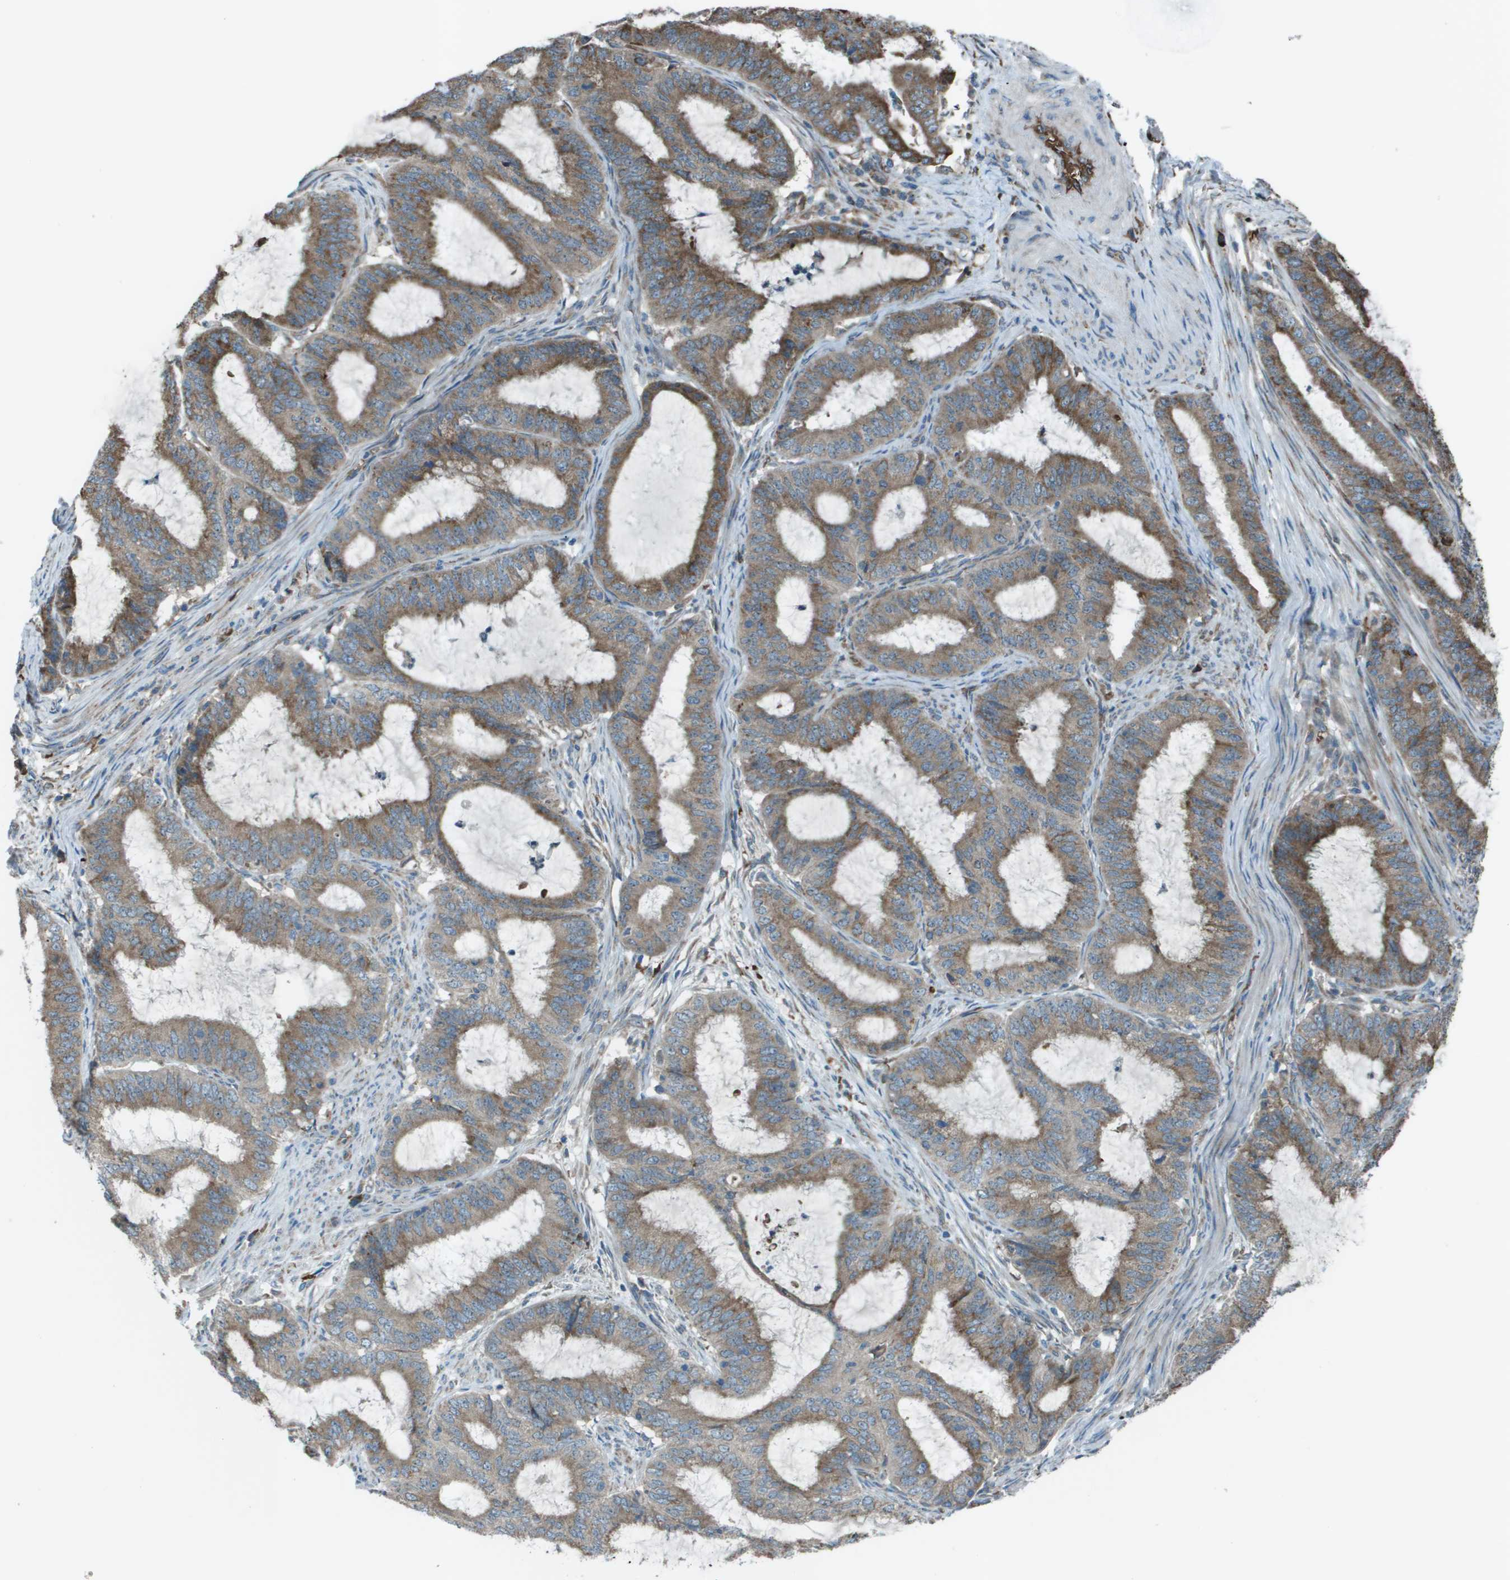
{"staining": {"intensity": "moderate", "quantity": ">75%", "location": "cytoplasmic/membranous"}, "tissue": "endometrial cancer", "cell_type": "Tumor cells", "image_type": "cancer", "snomed": [{"axis": "morphology", "description": "Adenocarcinoma, NOS"}, {"axis": "topography", "description": "Endometrium"}], "caption": "High-power microscopy captured an IHC histopathology image of endometrial adenocarcinoma, revealing moderate cytoplasmic/membranous staining in about >75% of tumor cells.", "gene": "UTS2", "patient": {"sex": "female", "age": 70}}